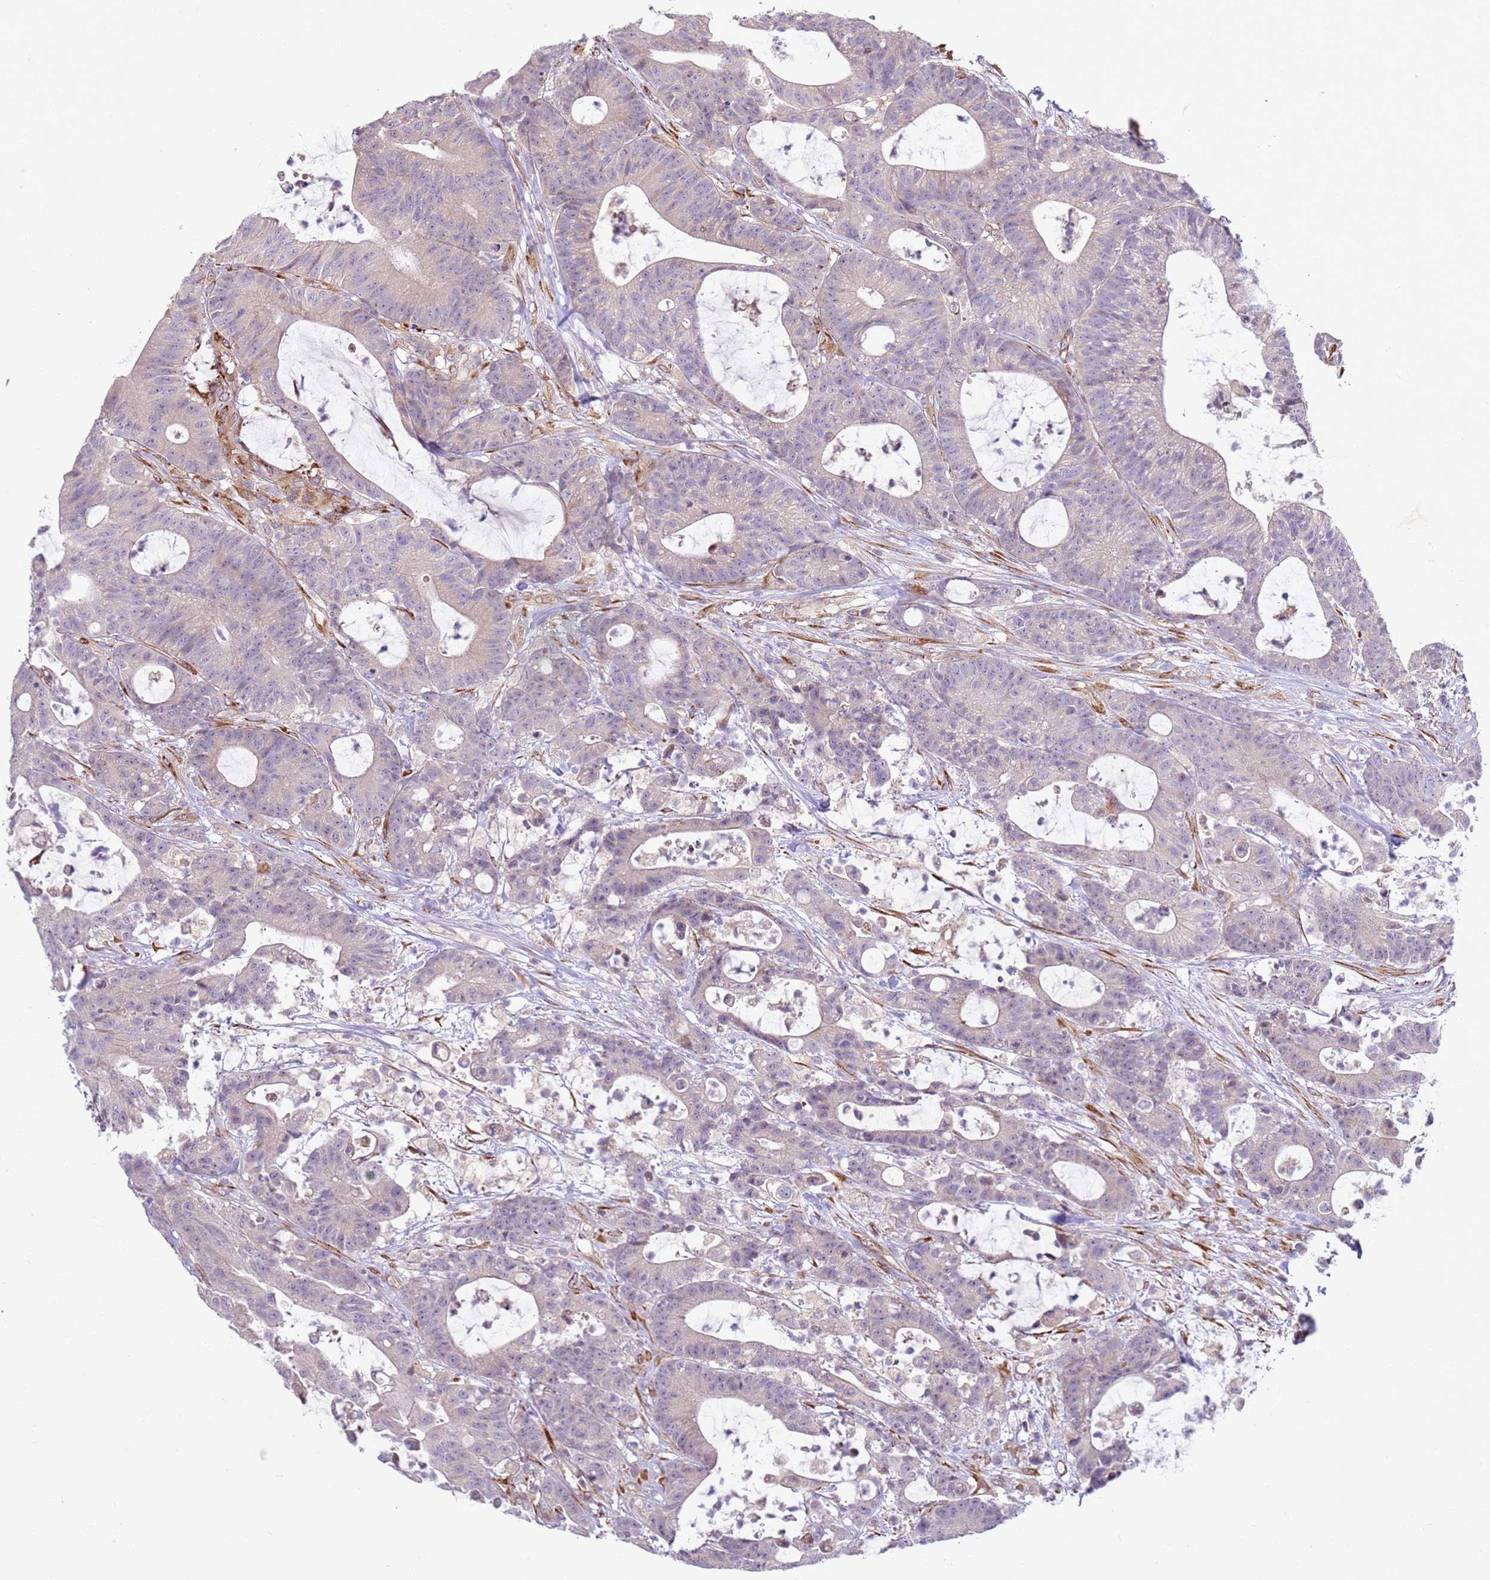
{"staining": {"intensity": "negative", "quantity": "none", "location": "none"}, "tissue": "colorectal cancer", "cell_type": "Tumor cells", "image_type": "cancer", "snomed": [{"axis": "morphology", "description": "Adenocarcinoma, NOS"}, {"axis": "topography", "description": "Colon"}], "caption": "Immunohistochemical staining of human adenocarcinoma (colorectal) shows no significant expression in tumor cells. Brightfield microscopy of IHC stained with DAB (3,3'-diaminobenzidine) (brown) and hematoxylin (blue), captured at high magnification.", "gene": "GRAP", "patient": {"sex": "female", "age": 84}}